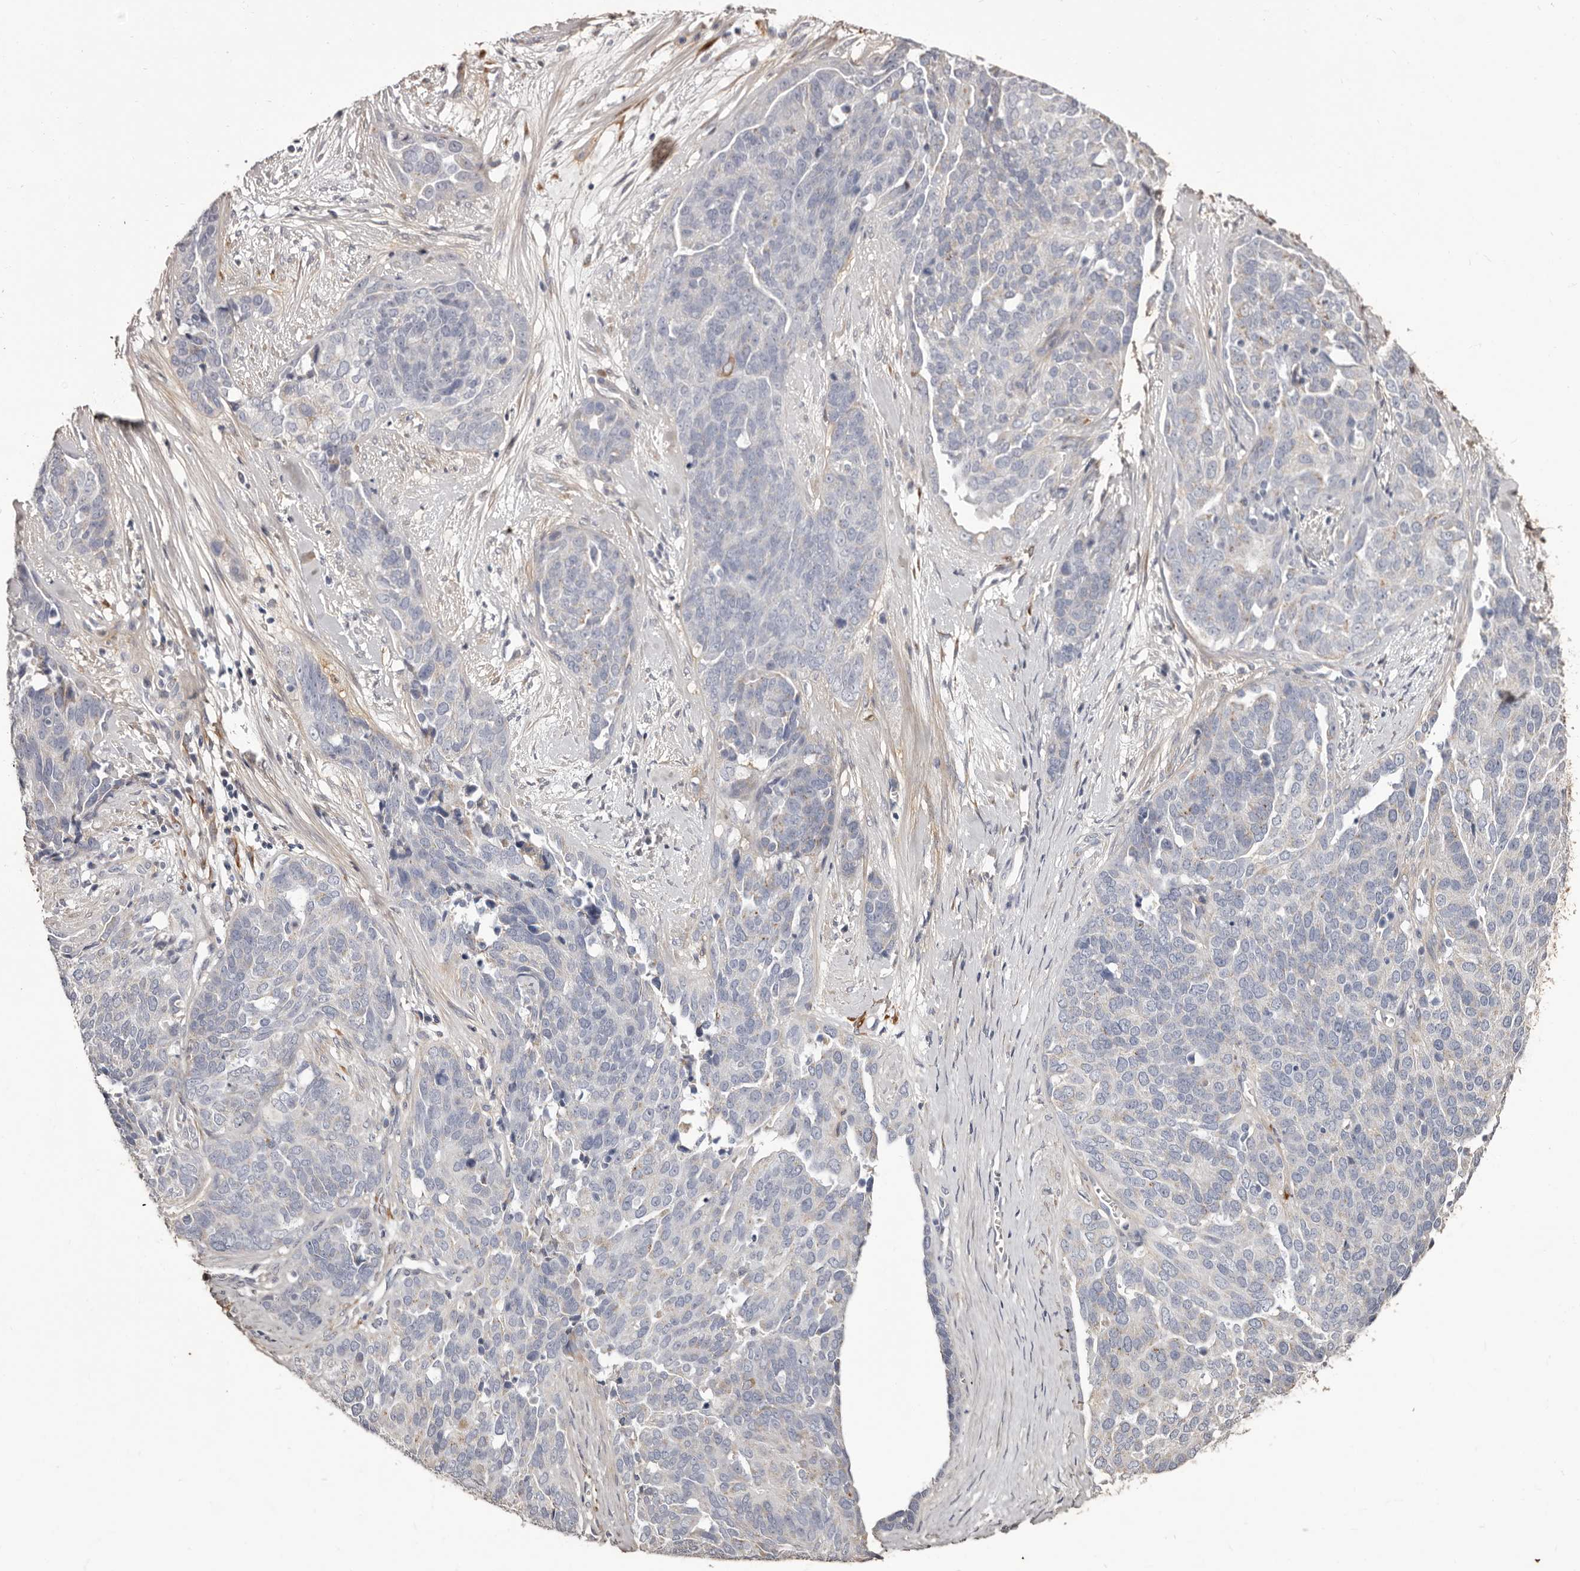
{"staining": {"intensity": "negative", "quantity": "none", "location": "none"}, "tissue": "ovarian cancer", "cell_type": "Tumor cells", "image_type": "cancer", "snomed": [{"axis": "morphology", "description": "Cystadenocarcinoma, serous, NOS"}, {"axis": "topography", "description": "Ovary"}], "caption": "Ovarian cancer (serous cystadenocarcinoma) was stained to show a protein in brown. There is no significant positivity in tumor cells.", "gene": "COL6A1", "patient": {"sex": "female", "age": 44}}